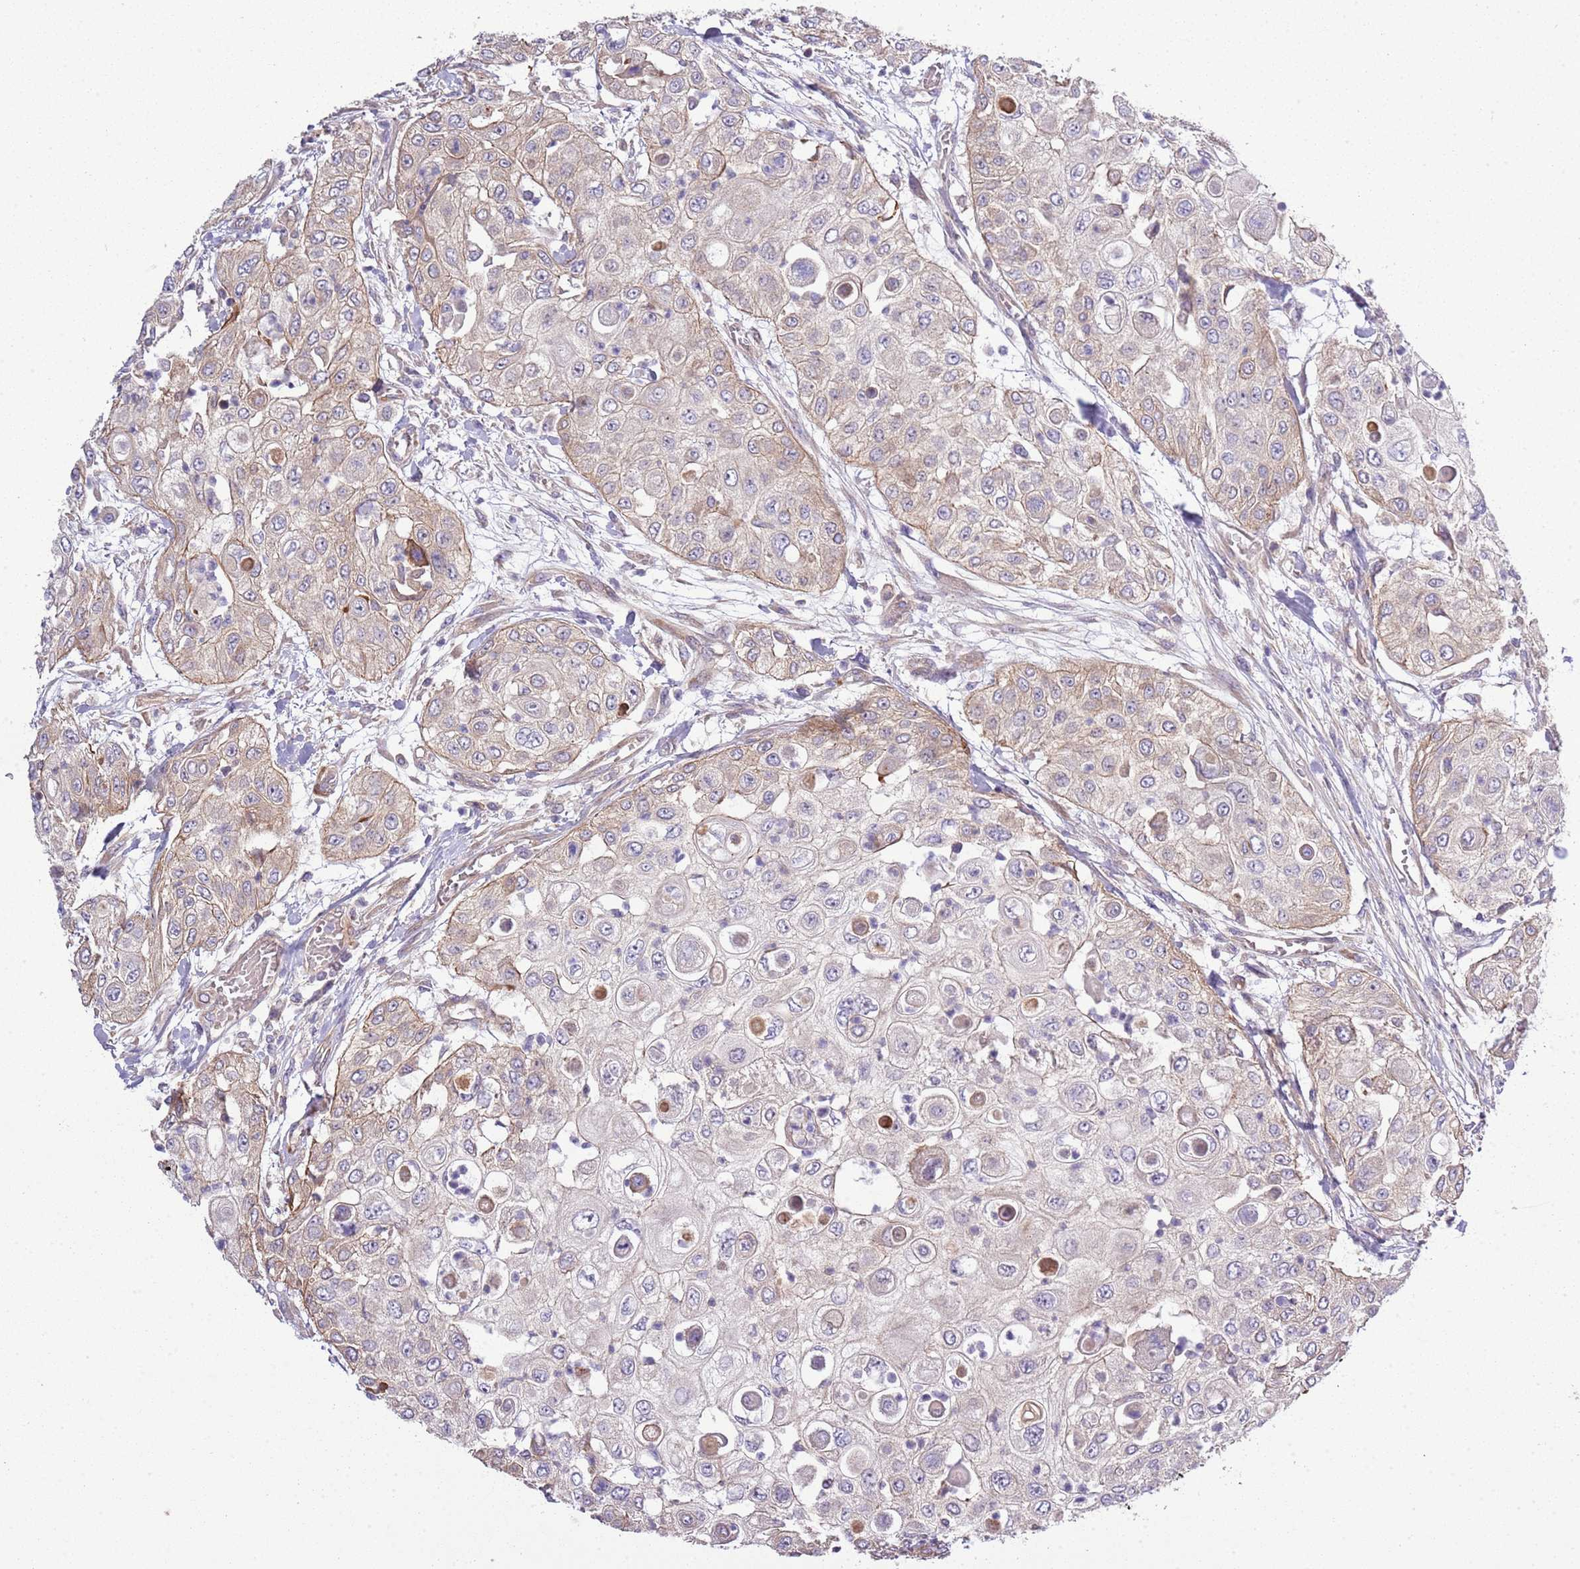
{"staining": {"intensity": "weak", "quantity": "<25%", "location": "cytoplasmic/membranous"}, "tissue": "urothelial cancer", "cell_type": "Tumor cells", "image_type": "cancer", "snomed": [{"axis": "morphology", "description": "Urothelial carcinoma, High grade"}, {"axis": "topography", "description": "Urinary bladder"}], "caption": "High-grade urothelial carcinoma was stained to show a protein in brown. There is no significant positivity in tumor cells.", "gene": "GNL1", "patient": {"sex": "female", "age": 79}}